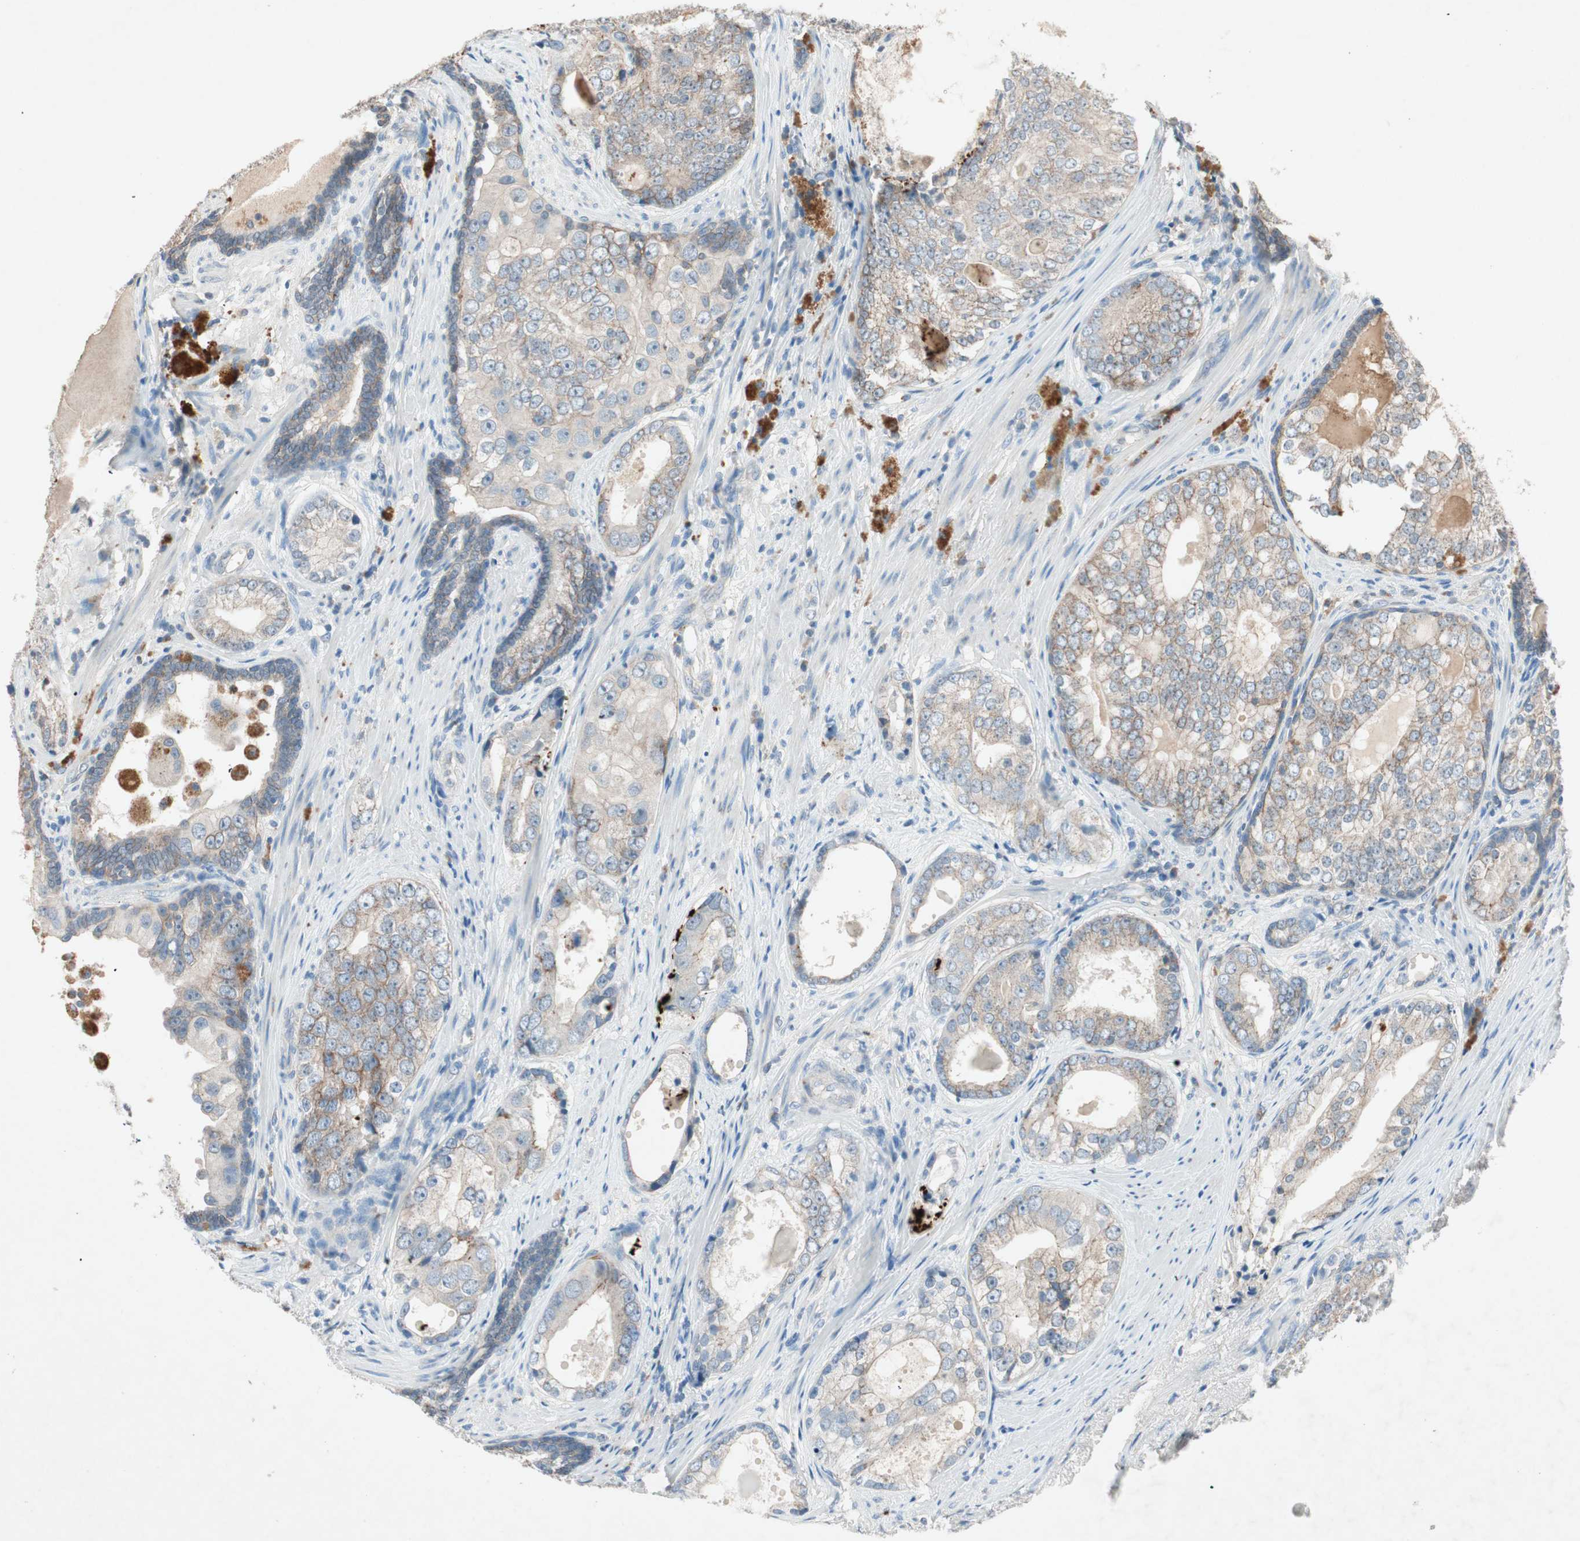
{"staining": {"intensity": "weak", "quantity": "25%-75%", "location": "cytoplasmic/membranous"}, "tissue": "prostate cancer", "cell_type": "Tumor cells", "image_type": "cancer", "snomed": [{"axis": "morphology", "description": "Adenocarcinoma, High grade"}, {"axis": "topography", "description": "Prostate"}], "caption": "Immunohistochemical staining of human prostate cancer exhibits low levels of weak cytoplasmic/membranous expression in approximately 25%-75% of tumor cells. The protein of interest is stained brown, and the nuclei are stained in blue (DAB (3,3'-diaminobenzidine) IHC with brightfield microscopy, high magnification).", "gene": "NKAIN1", "patient": {"sex": "male", "age": 66}}